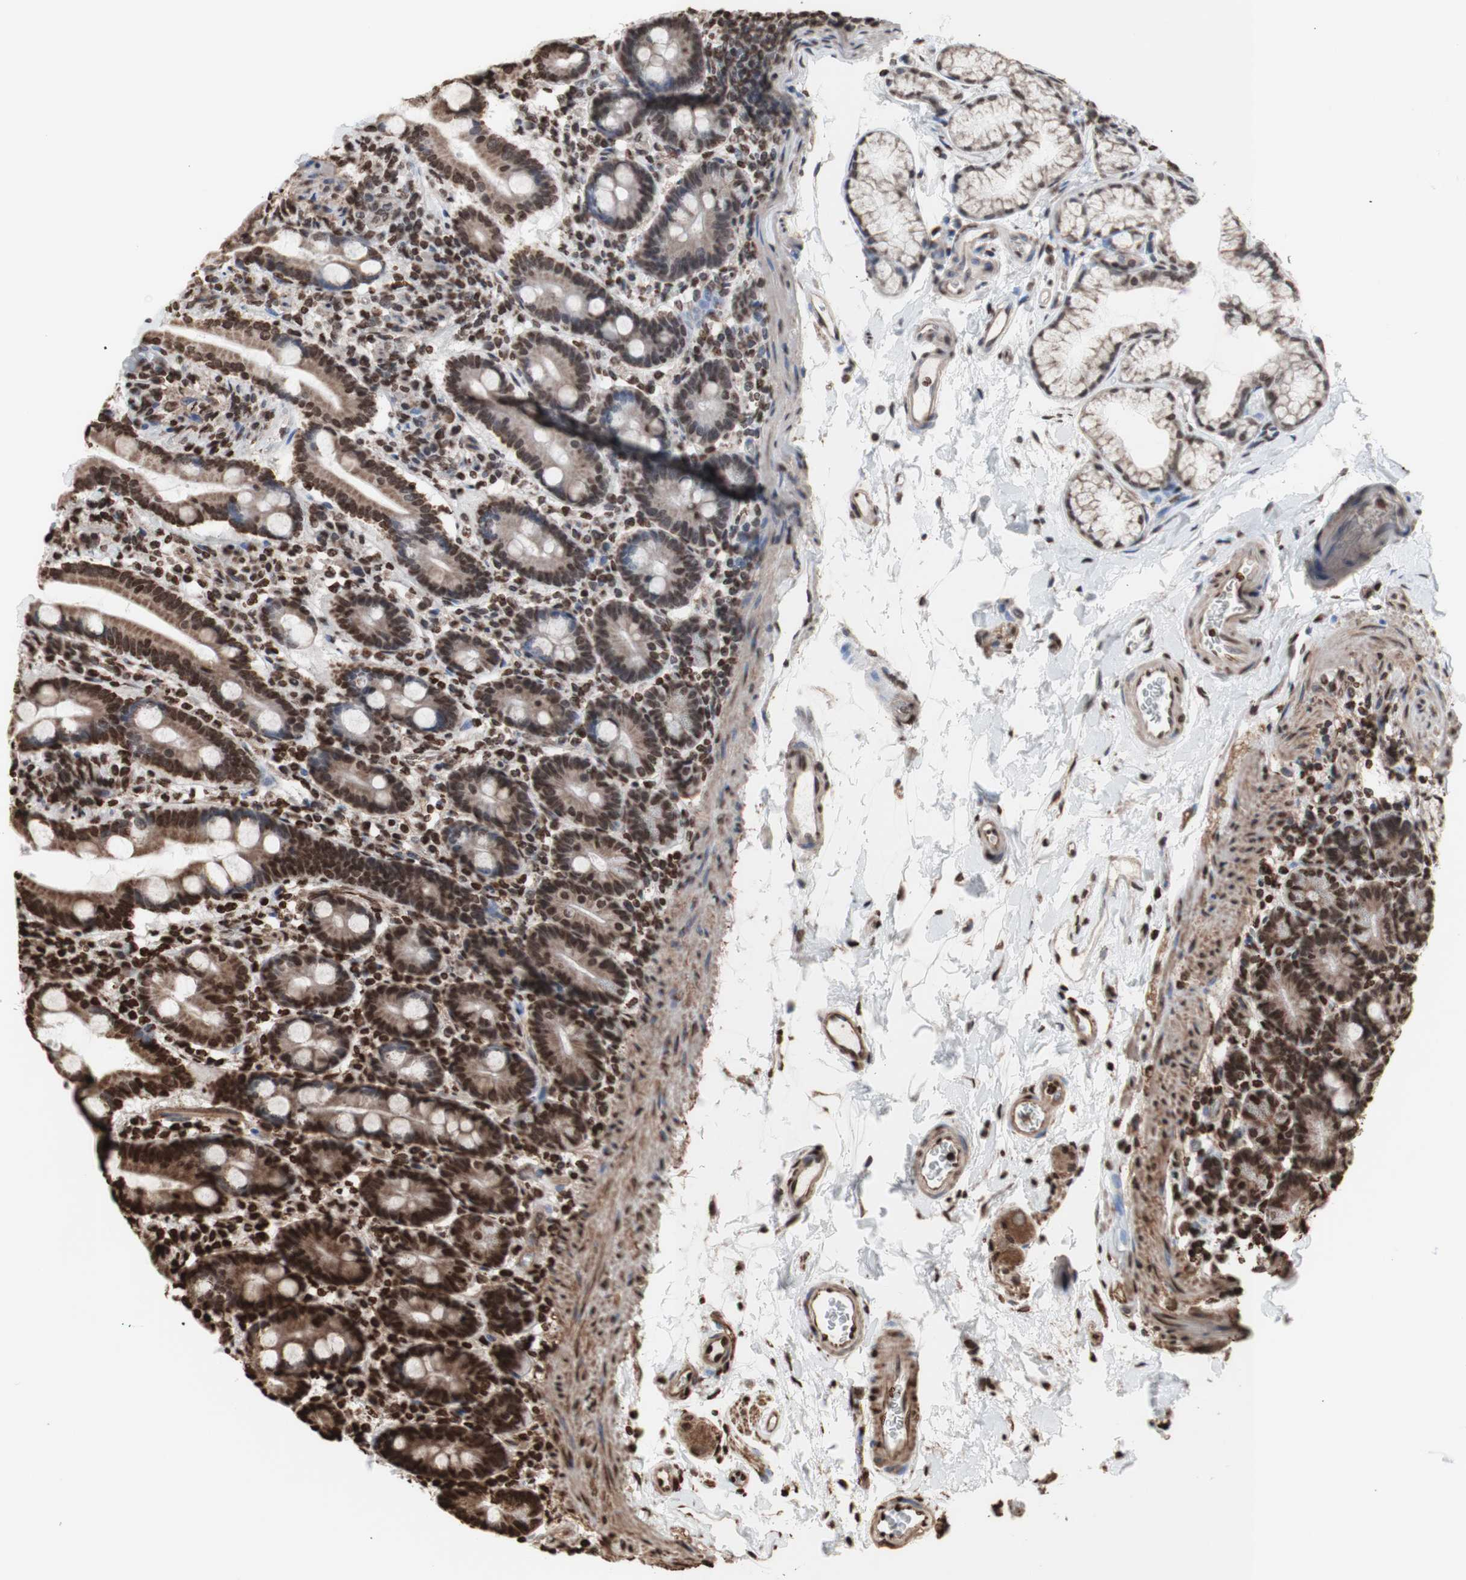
{"staining": {"intensity": "moderate", "quantity": ">75%", "location": "nuclear"}, "tissue": "duodenum", "cell_type": "Glandular cells", "image_type": "normal", "snomed": [{"axis": "morphology", "description": "Normal tissue, NOS"}, {"axis": "topography", "description": "Duodenum"}], "caption": "Moderate nuclear positivity is present in about >75% of glandular cells in benign duodenum.", "gene": "SNAI2", "patient": {"sex": "male", "age": 54}}